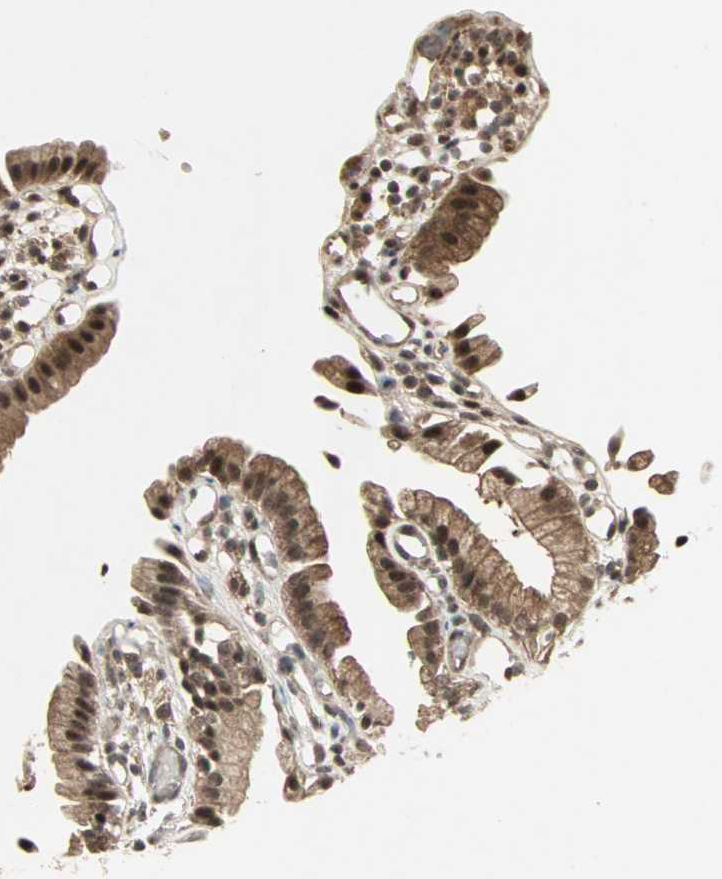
{"staining": {"intensity": "strong", "quantity": ">75%", "location": "cytoplasmic/membranous,nuclear"}, "tissue": "gallbladder", "cell_type": "Glandular cells", "image_type": "normal", "snomed": [{"axis": "morphology", "description": "Normal tissue, NOS"}, {"axis": "topography", "description": "Gallbladder"}], "caption": "A high-resolution micrograph shows immunohistochemistry (IHC) staining of unremarkable gallbladder, which exhibits strong cytoplasmic/membranous,nuclear expression in approximately >75% of glandular cells. Nuclei are stained in blue.", "gene": "CSNK2B", "patient": {"sex": "male", "age": 65}}